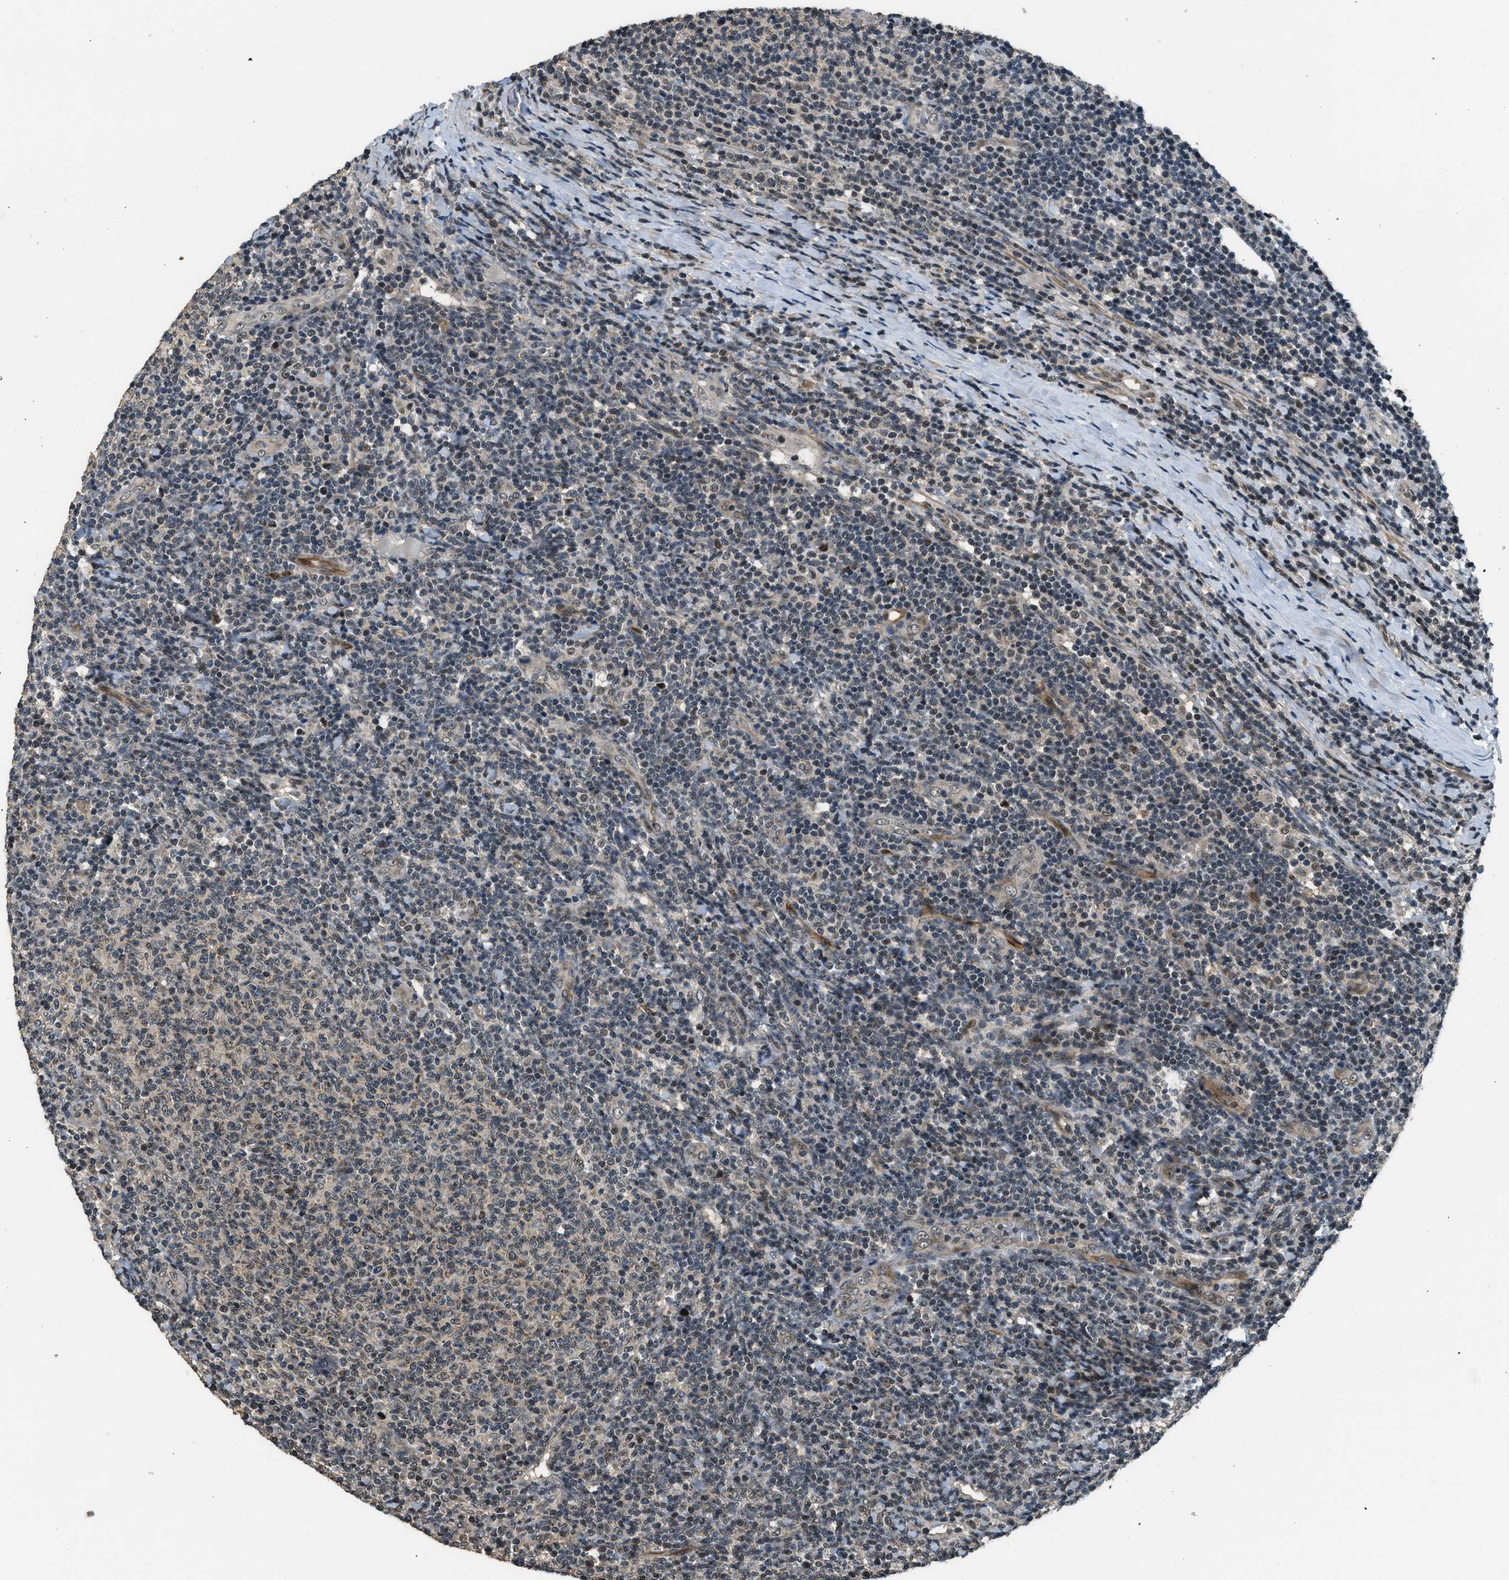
{"staining": {"intensity": "weak", "quantity": "<25%", "location": "nuclear"}, "tissue": "lymphoma", "cell_type": "Tumor cells", "image_type": "cancer", "snomed": [{"axis": "morphology", "description": "Malignant lymphoma, non-Hodgkin's type, Low grade"}, {"axis": "topography", "description": "Lymph node"}], "caption": "Lymphoma stained for a protein using immunohistochemistry (IHC) exhibits no expression tumor cells.", "gene": "MED21", "patient": {"sex": "male", "age": 66}}